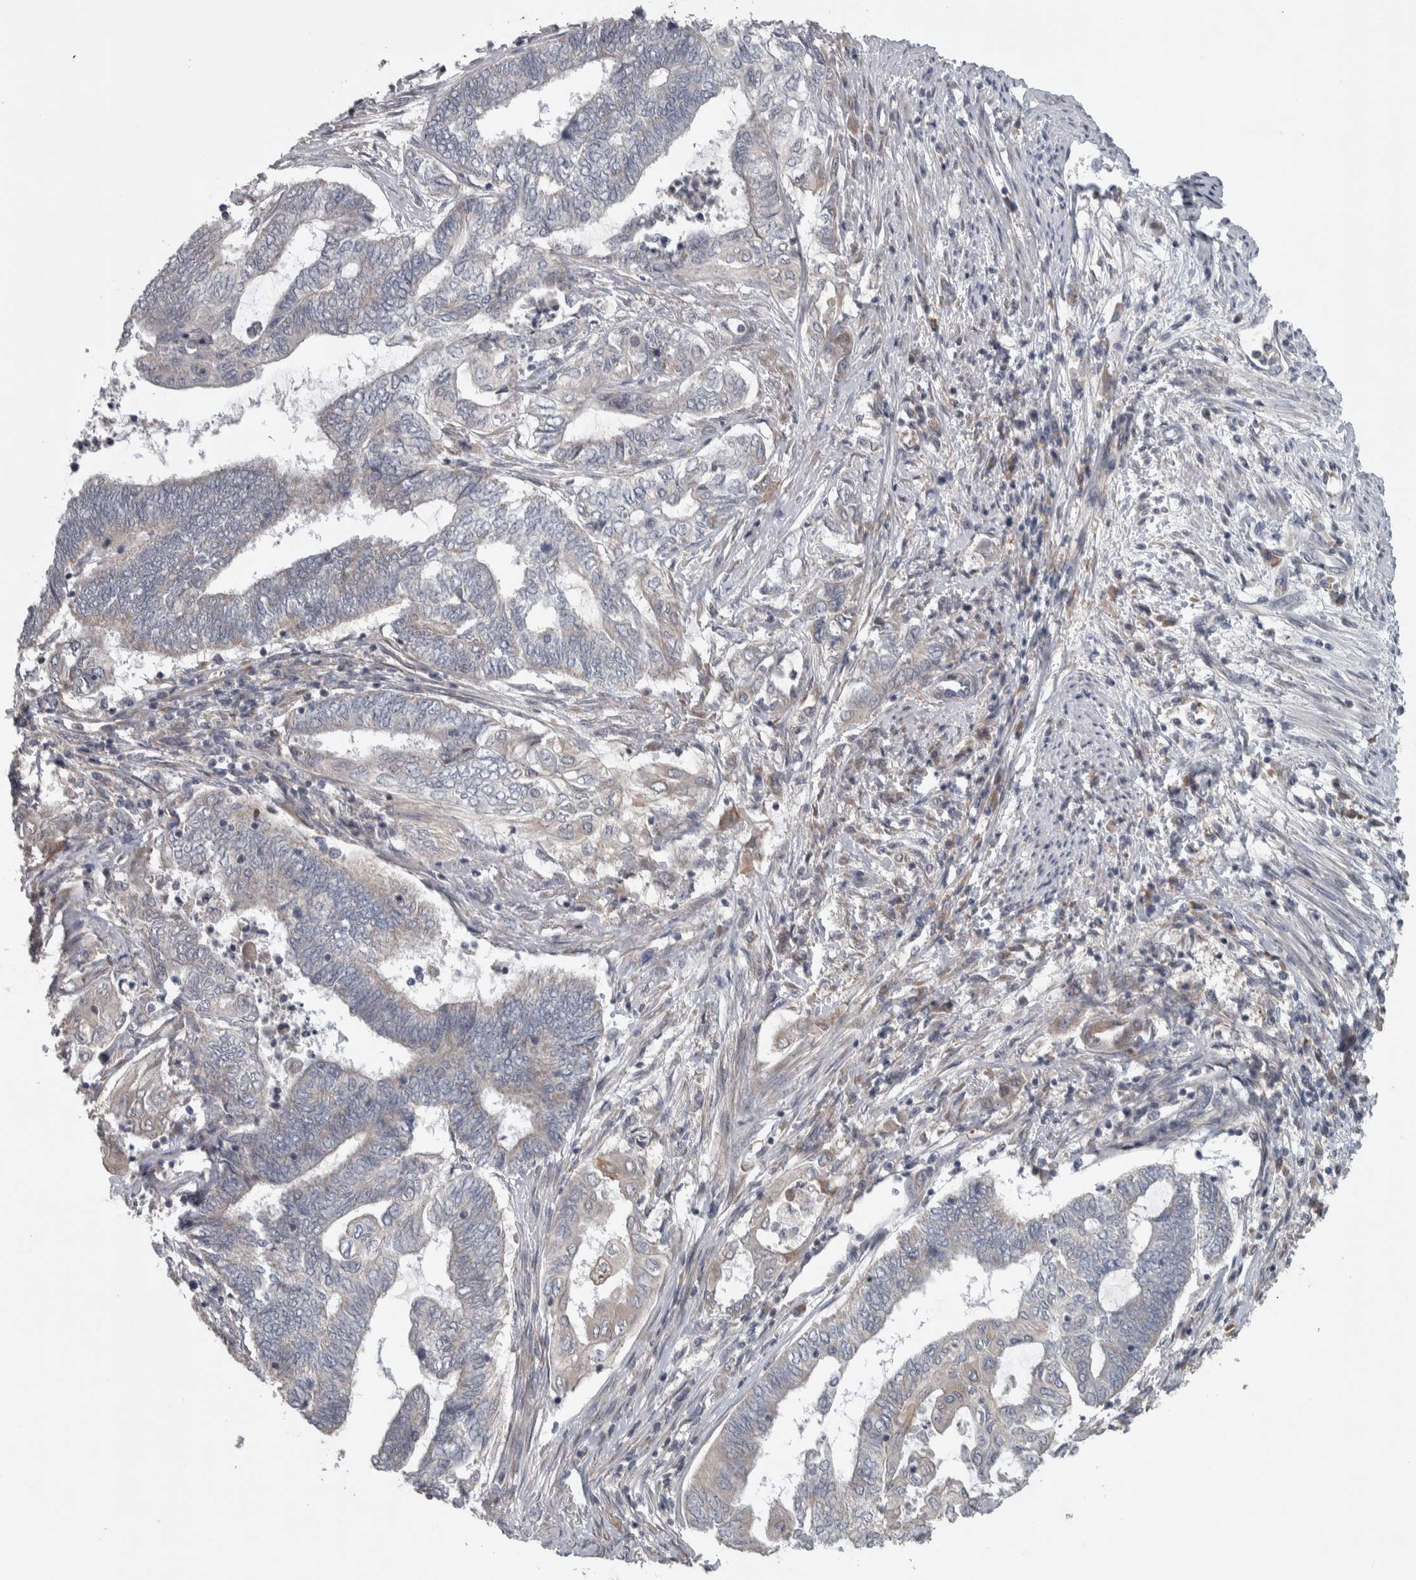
{"staining": {"intensity": "negative", "quantity": "none", "location": "none"}, "tissue": "endometrial cancer", "cell_type": "Tumor cells", "image_type": "cancer", "snomed": [{"axis": "morphology", "description": "Adenocarcinoma, NOS"}, {"axis": "topography", "description": "Uterus"}, {"axis": "topography", "description": "Endometrium"}], "caption": "An immunohistochemistry (IHC) image of endometrial adenocarcinoma is shown. There is no staining in tumor cells of endometrial adenocarcinoma. Brightfield microscopy of immunohistochemistry stained with DAB (brown) and hematoxylin (blue), captured at high magnification.", "gene": "SRP68", "patient": {"sex": "female", "age": 70}}